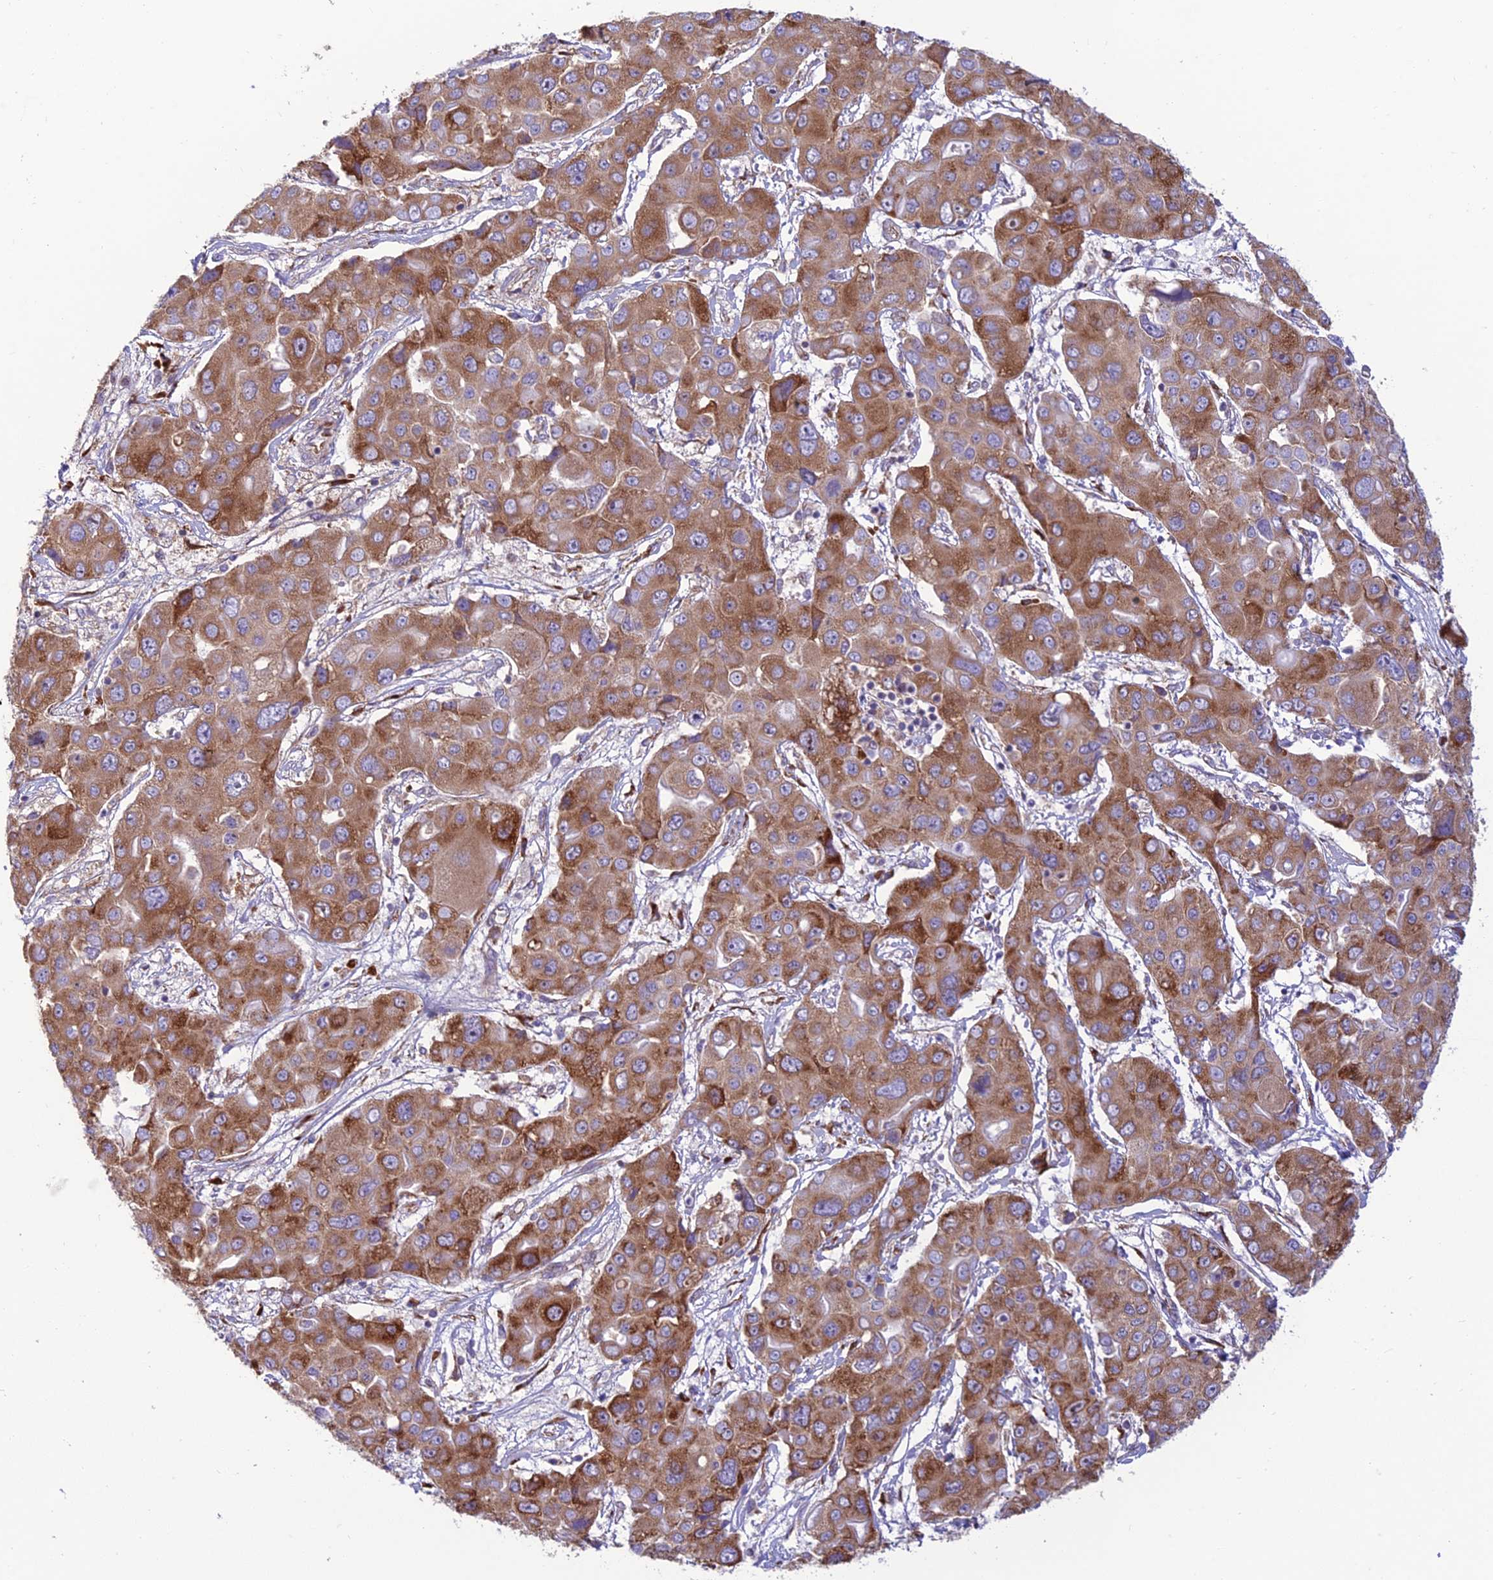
{"staining": {"intensity": "moderate", "quantity": ">75%", "location": "cytoplasmic/membranous"}, "tissue": "liver cancer", "cell_type": "Tumor cells", "image_type": "cancer", "snomed": [{"axis": "morphology", "description": "Cholangiocarcinoma"}, {"axis": "topography", "description": "Liver"}], "caption": "Immunohistochemical staining of liver cancer (cholangiocarcinoma) displays moderate cytoplasmic/membranous protein positivity in approximately >75% of tumor cells.", "gene": "RPL17-C18orf32", "patient": {"sex": "male", "age": 67}}